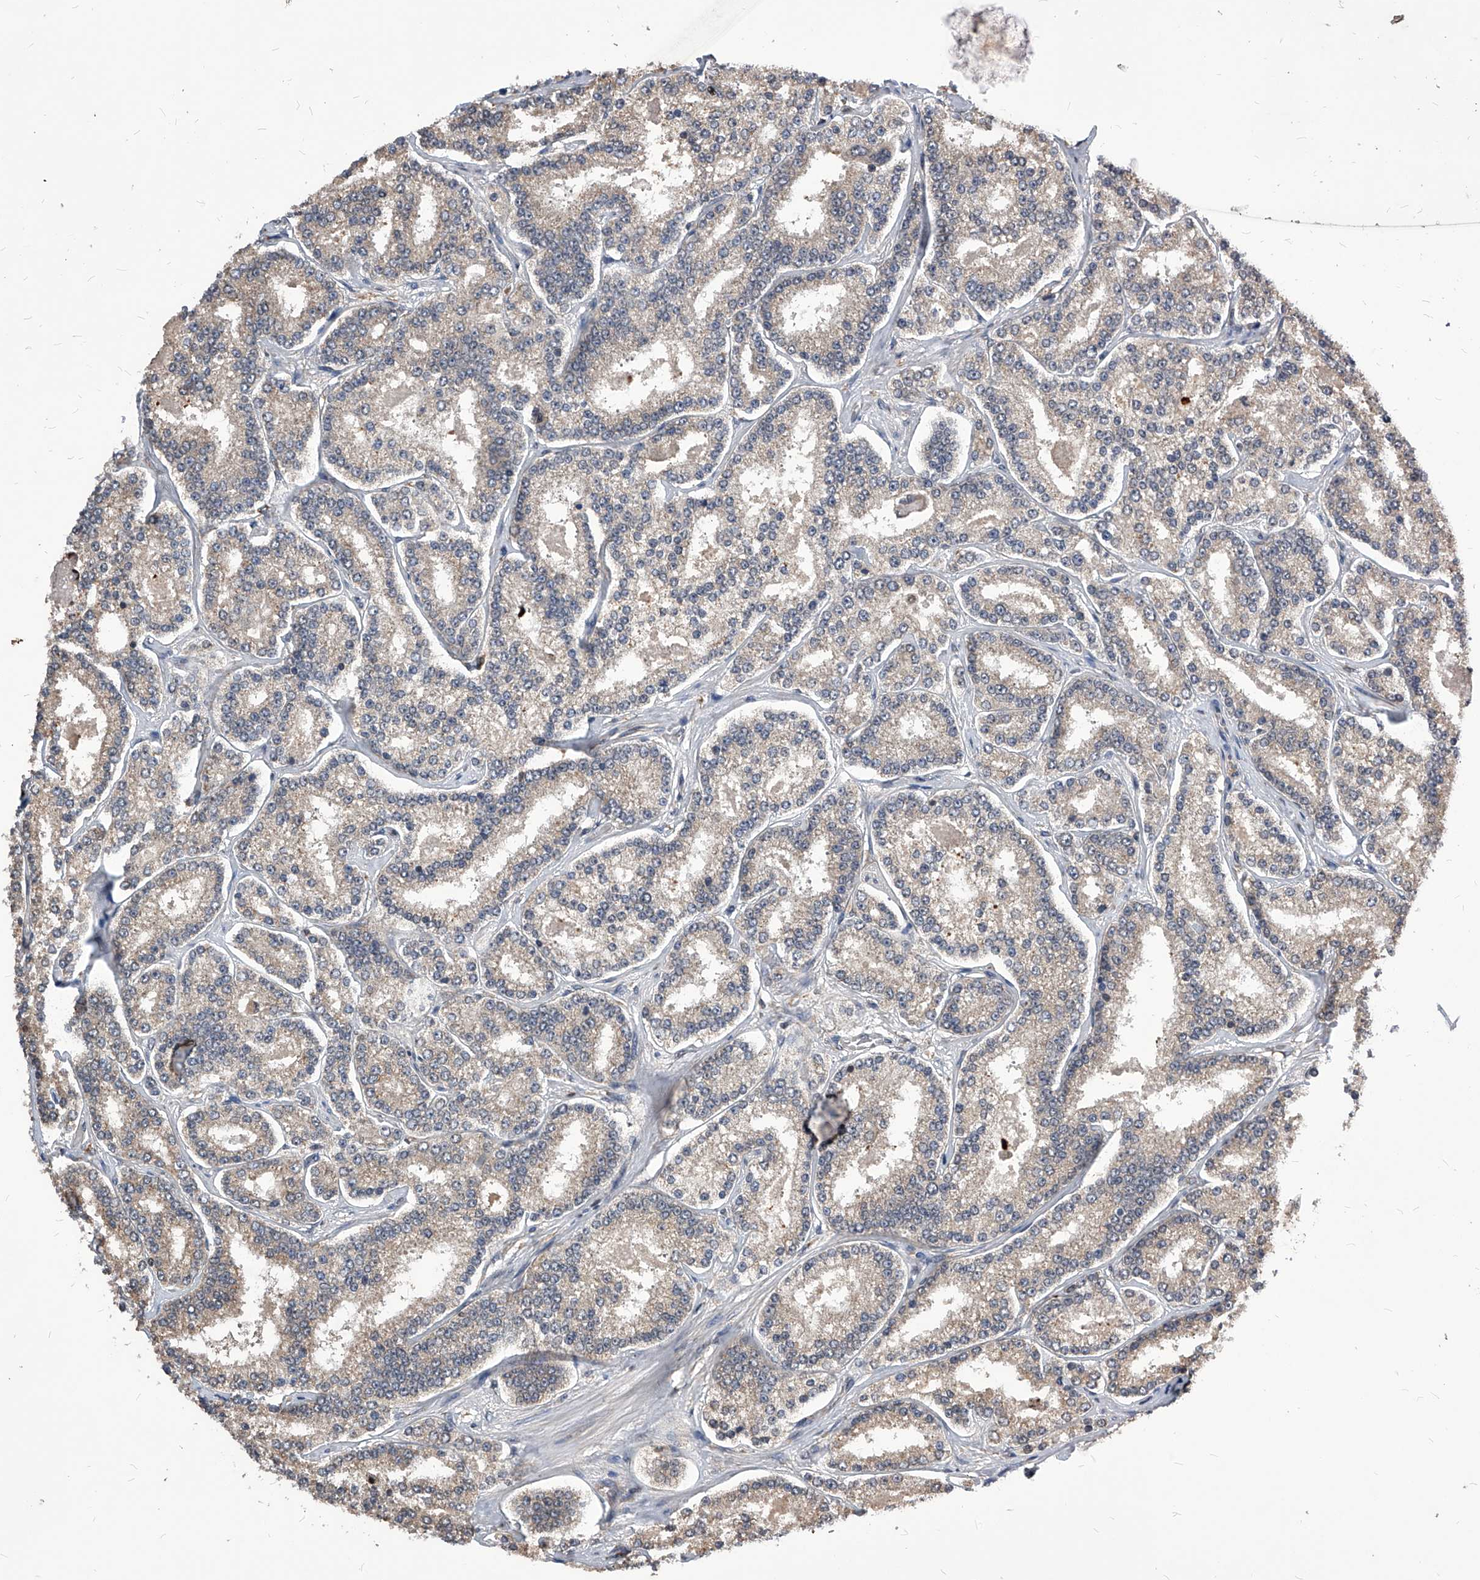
{"staining": {"intensity": "negative", "quantity": "none", "location": "none"}, "tissue": "prostate cancer", "cell_type": "Tumor cells", "image_type": "cancer", "snomed": [{"axis": "morphology", "description": "Normal tissue, NOS"}, {"axis": "morphology", "description": "Adenocarcinoma, High grade"}, {"axis": "topography", "description": "Prostate"}], "caption": "A micrograph of high-grade adenocarcinoma (prostate) stained for a protein exhibits no brown staining in tumor cells.", "gene": "ID1", "patient": {"sex": "male", "age": 83}}